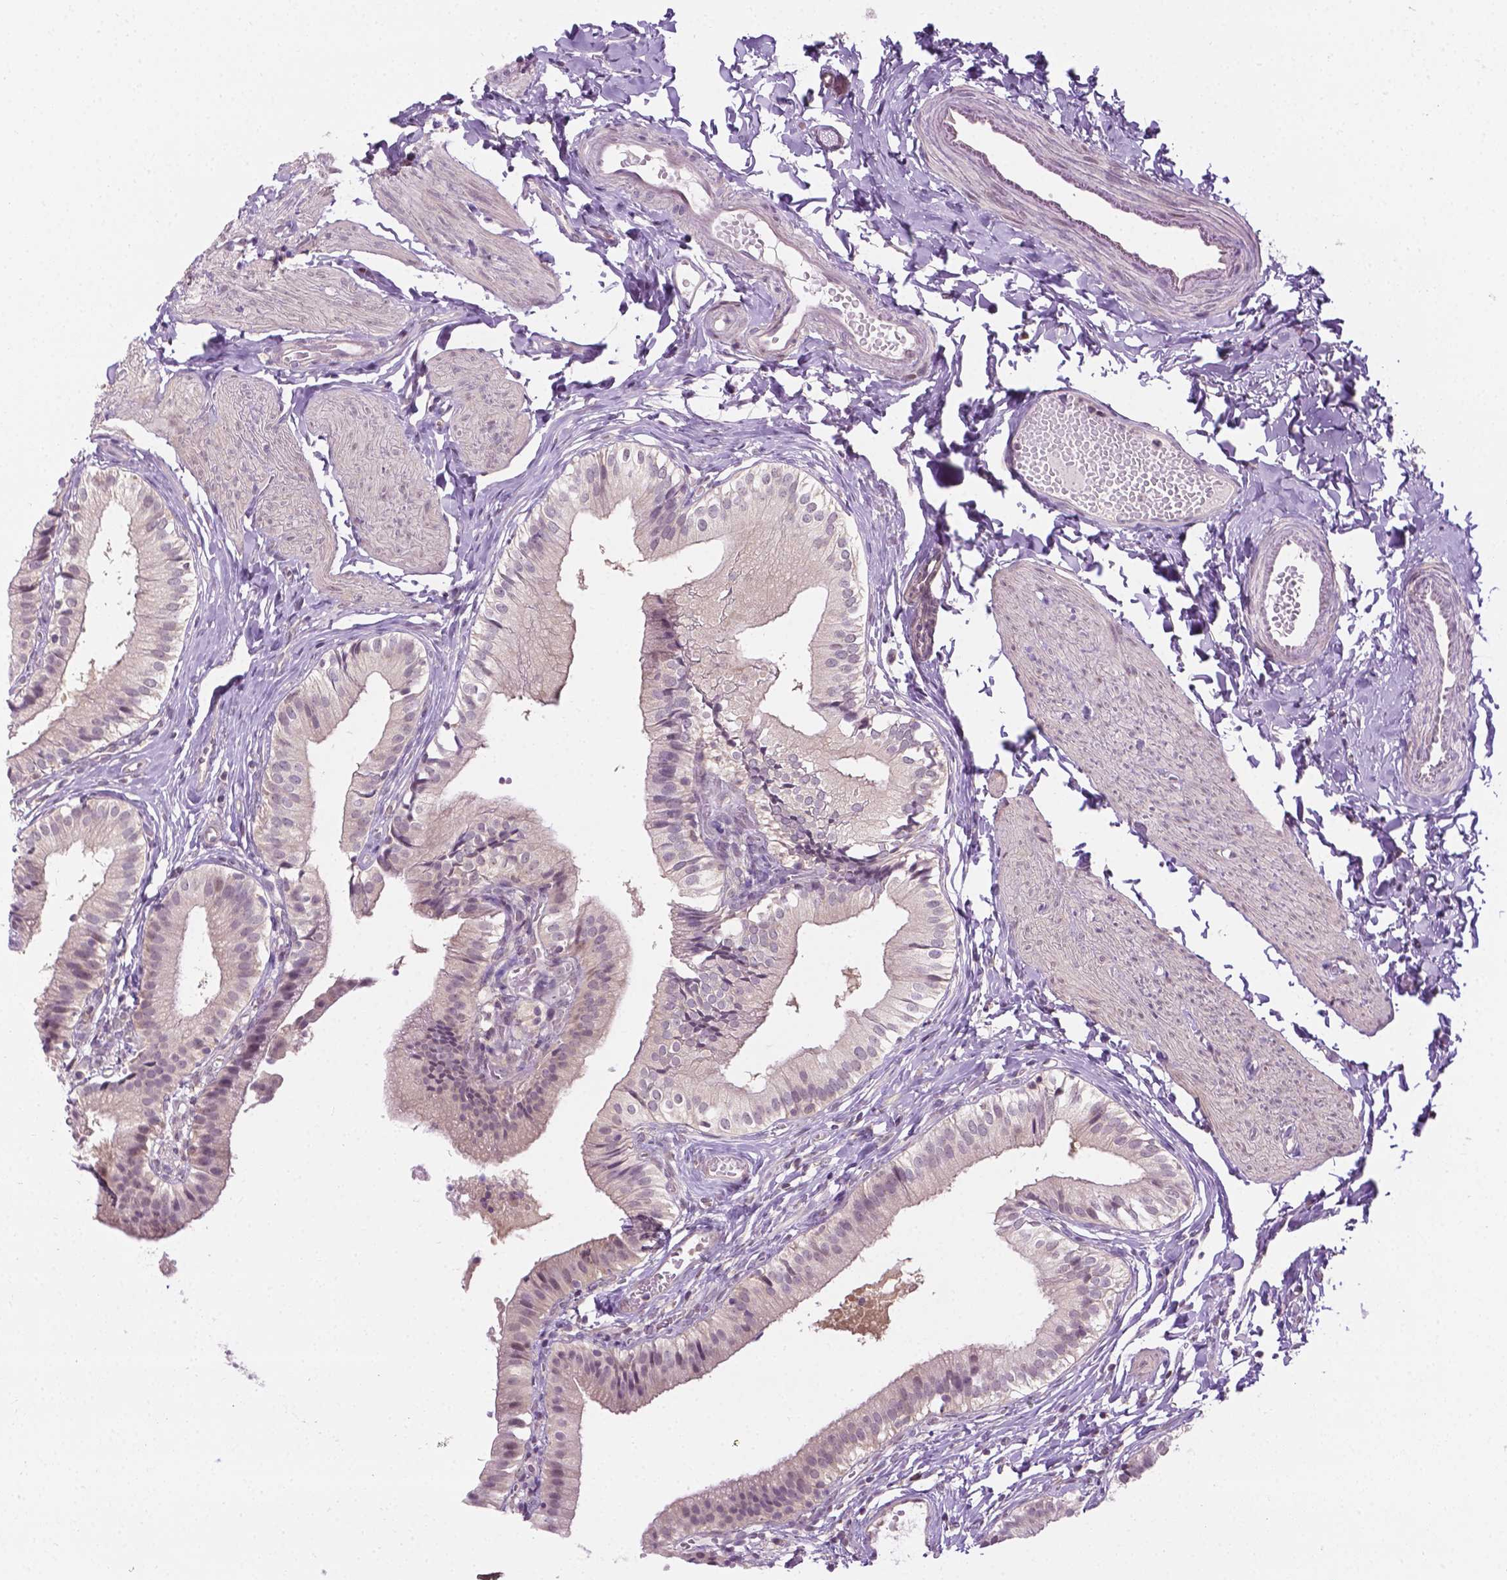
{"staining": {"intensity": "weak", "quantity": "<25%", "location": "nuclear"}, "tissue": "gallbladder", "cell_type": "Glandular cells", "image_type": "normal", "snomed": [{"axis": "morphology", "description": "Normal tissue, NOS"}, {"axis": "topography", "description": "Gallbladder"}], "caption": "DAB immunohistochemical staining of normal human gallbladder reveals no significant staining in glandular cells. Nuclei are stained in blue.", "gene": "DENND4A", "patient": {"sex": "female", "age": 47}}